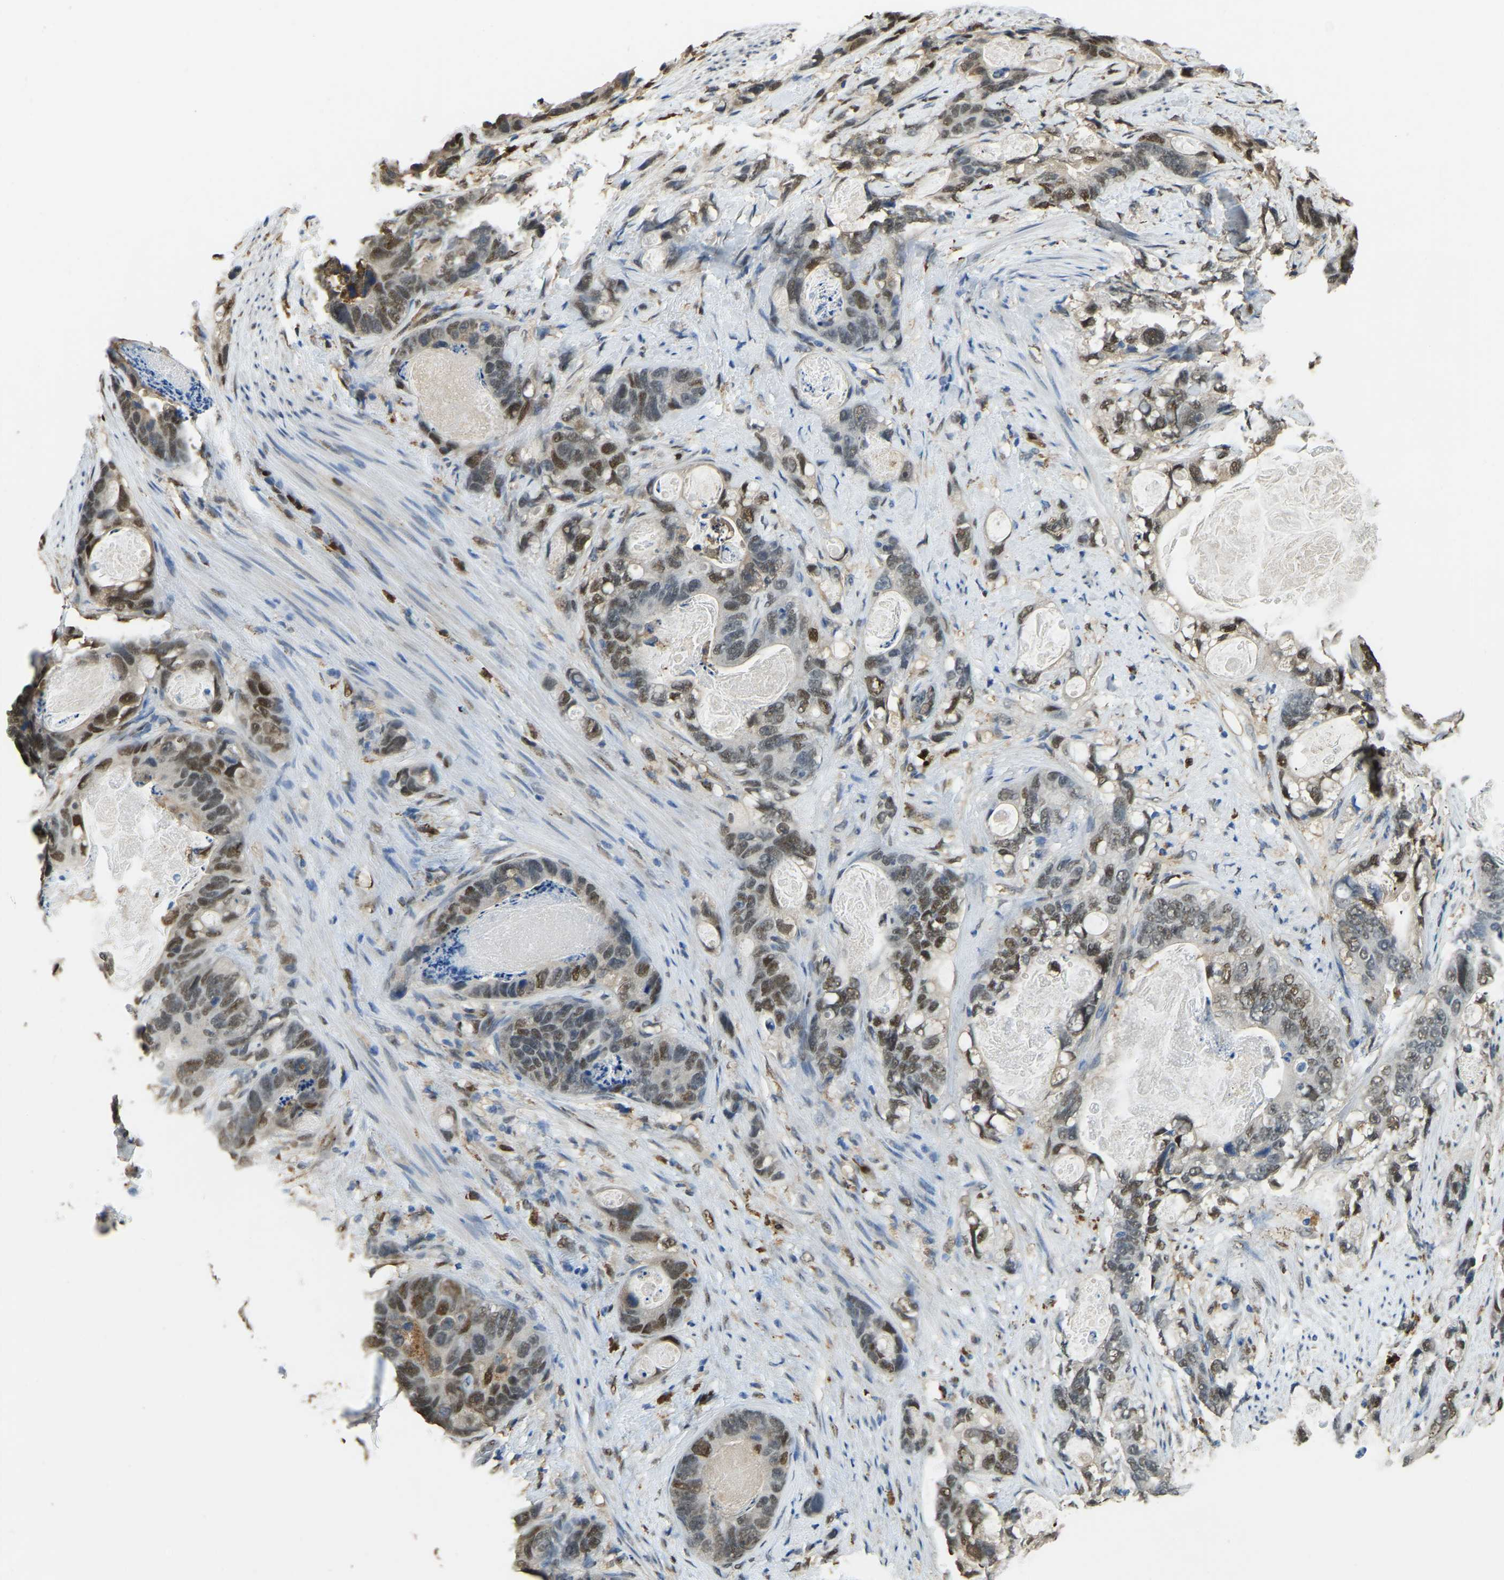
{"staining": {"intensity": "strong", "quantity": ">75%", "location": "cytoplasmic/membranous,nuclear"}, "tissue": "stomach cancer", "cell_type": "Tumor cells", "image_type": "cancer", "snomed": [{"axis": "morphology", "description": "Normal tissue, NOS"}, {"axis": "morphology", "description": "Adenocarcinoma, NOS"}, {"axis": "topography", "description": "Stomach"}], "caption": "Approximately >75% of tumor cells in adenocarcinoma (stomach) display strong cytoplasmic/membranous and nuclear protein expression as visualized by brown immunohistochemical staining.", "gene": "NANS", "patient": {"sex": "female", "age": 89}}